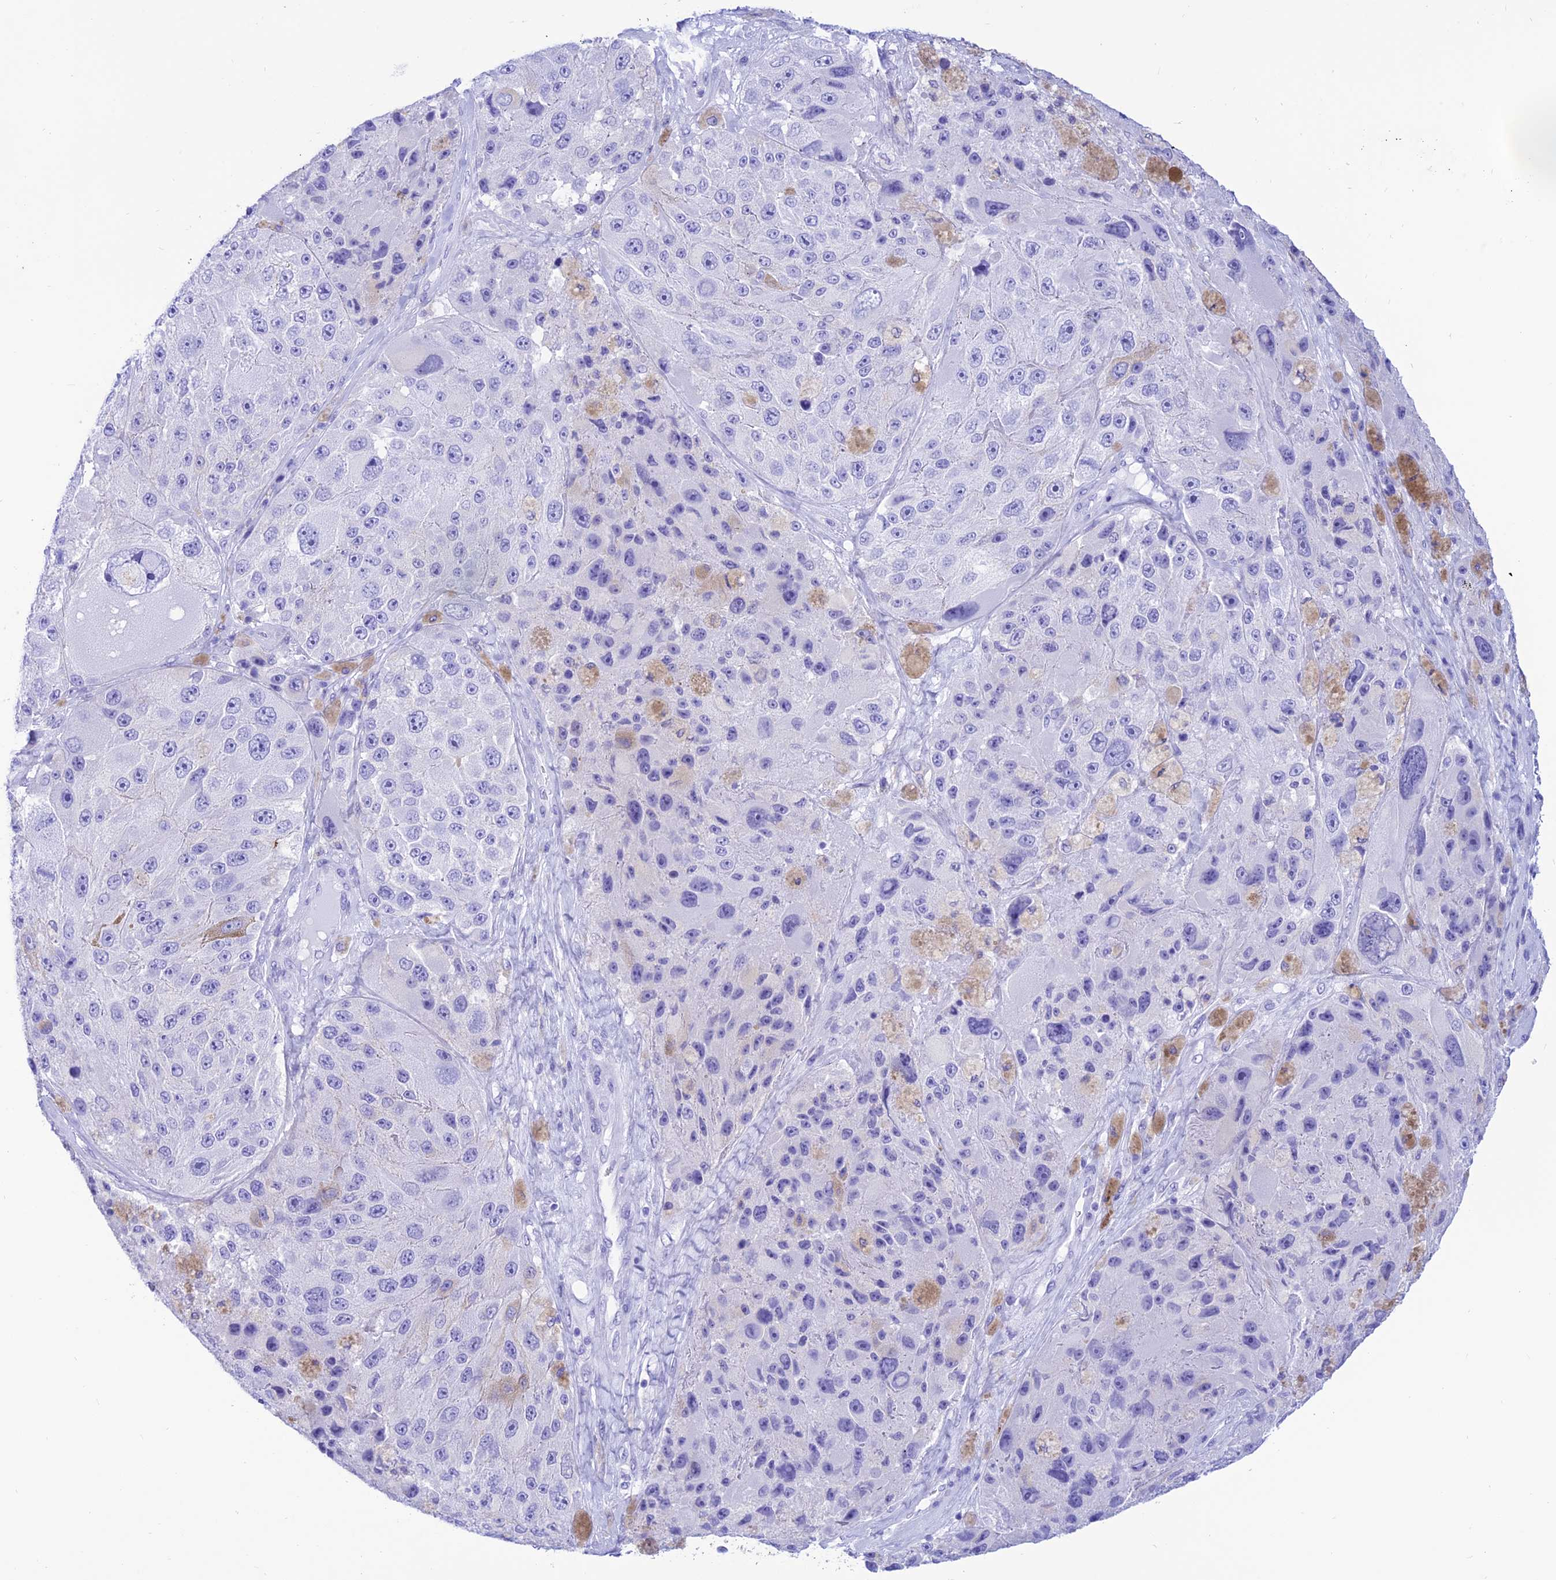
{"staining": {"intensity": "negative", "quantity": "none", "location": "none"}, "tissue": "melanoma", "cell_type": "Tumor cells", "image_type": "cancer", "snomed": [{"axis": "morphology", "description": "Malignant melanoma, Metastatic site"}, {"axis": "topography", "description": "Lymph node"}], "caption": "This is a histopathology image of immunohistochemistry (IHC) staining of melanoma, which shows no staining in tumor cells.", "gene": "PRNP", "patient": {"sex": "male", "age": 62}}